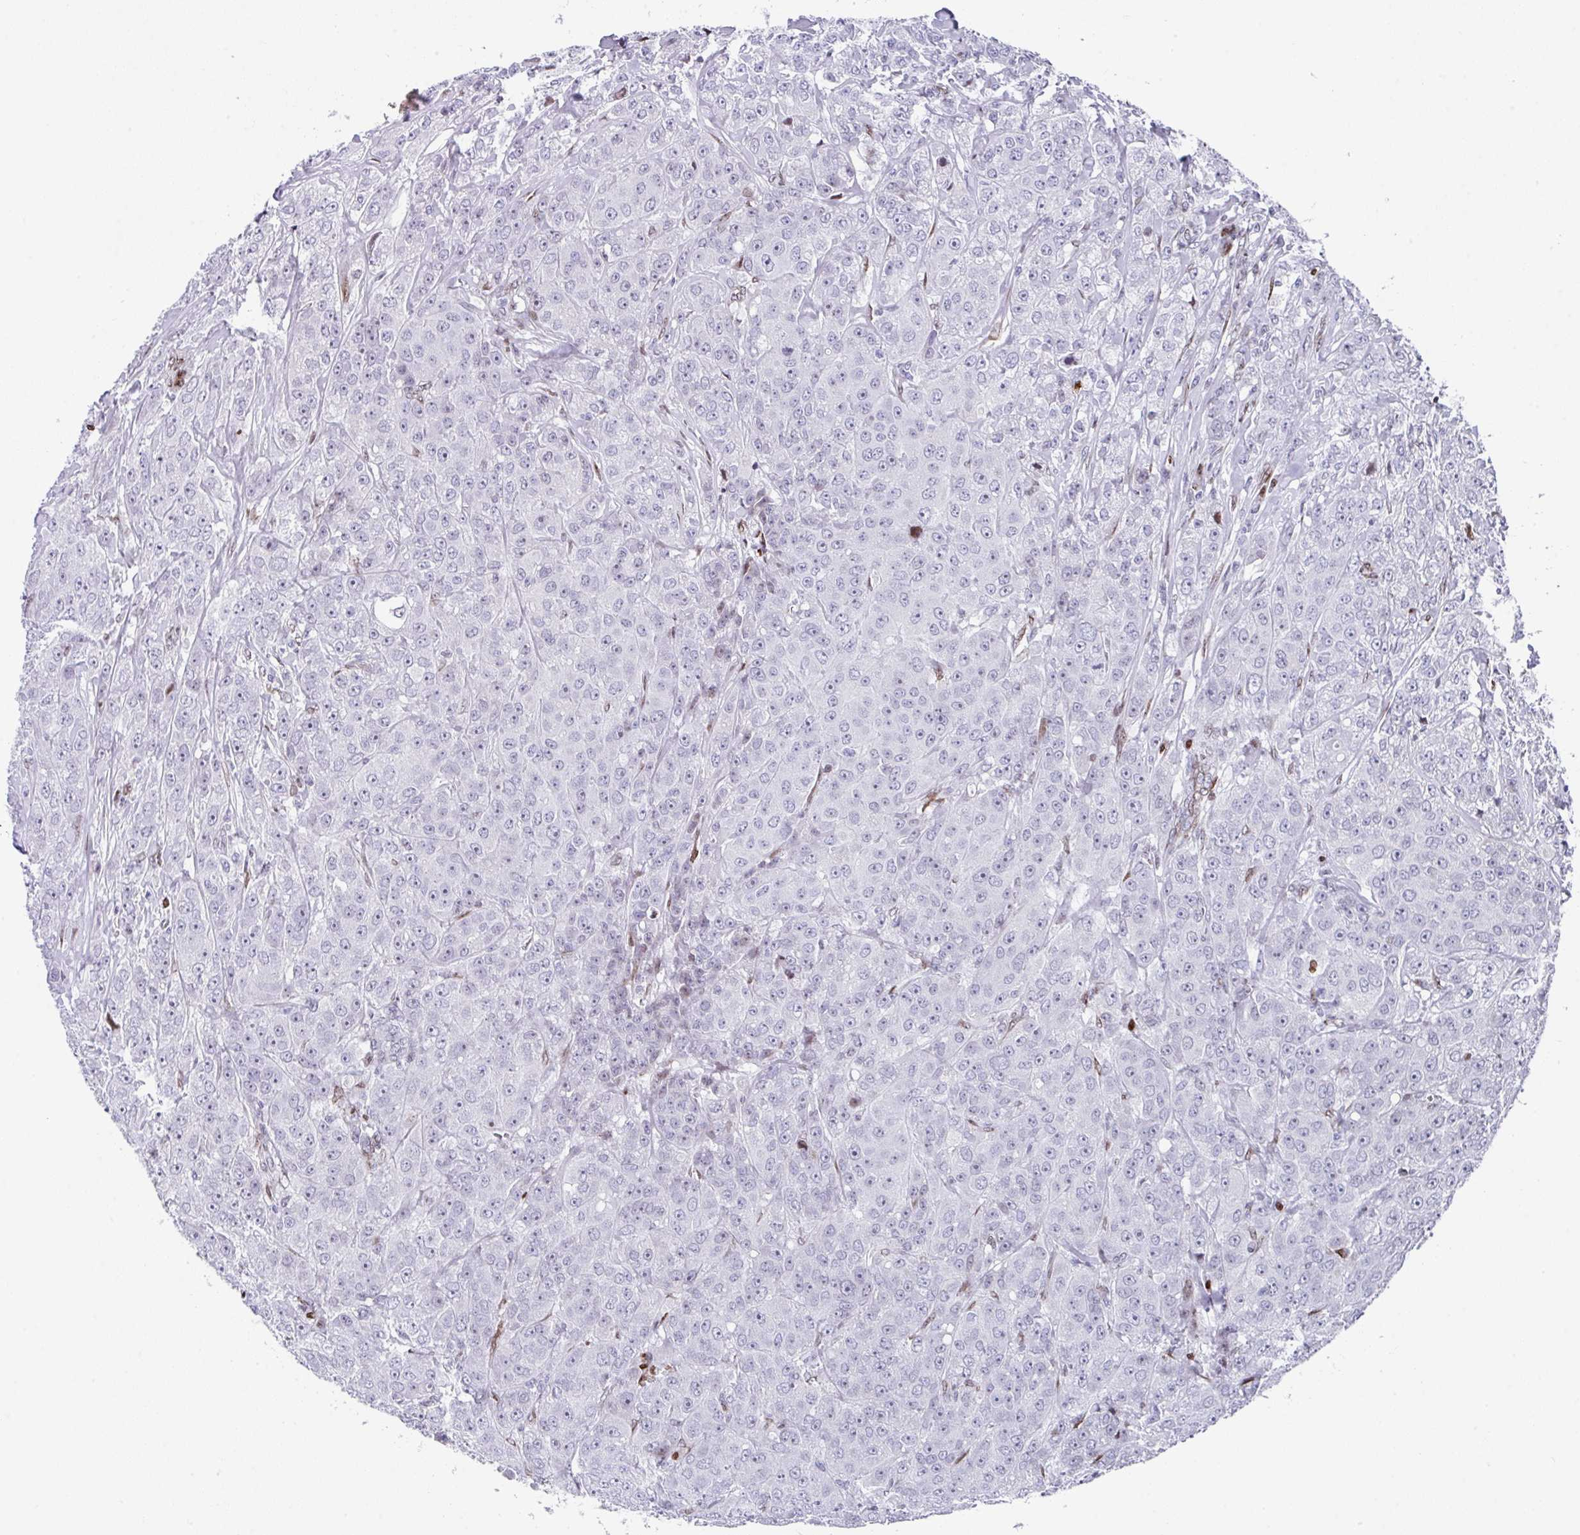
{"staining": {"intensity": "negative", "quantity": "none", "location": "none"}, "tissue": "breast cancer", "cell_type": "Tumor cells", "image_type": "cancer", "snomed": [{"axis": "morphology", "description": "Duct carcinoma"}, {"axis": "topography", "description": "Breast"}], "caption": "DAB immunohistochemical staining of breast intraductal carcinoma demonstrates no significant expression in tumor cells.", "gene": "TCF3", "patient": {"sex": "female", "age": 43}}